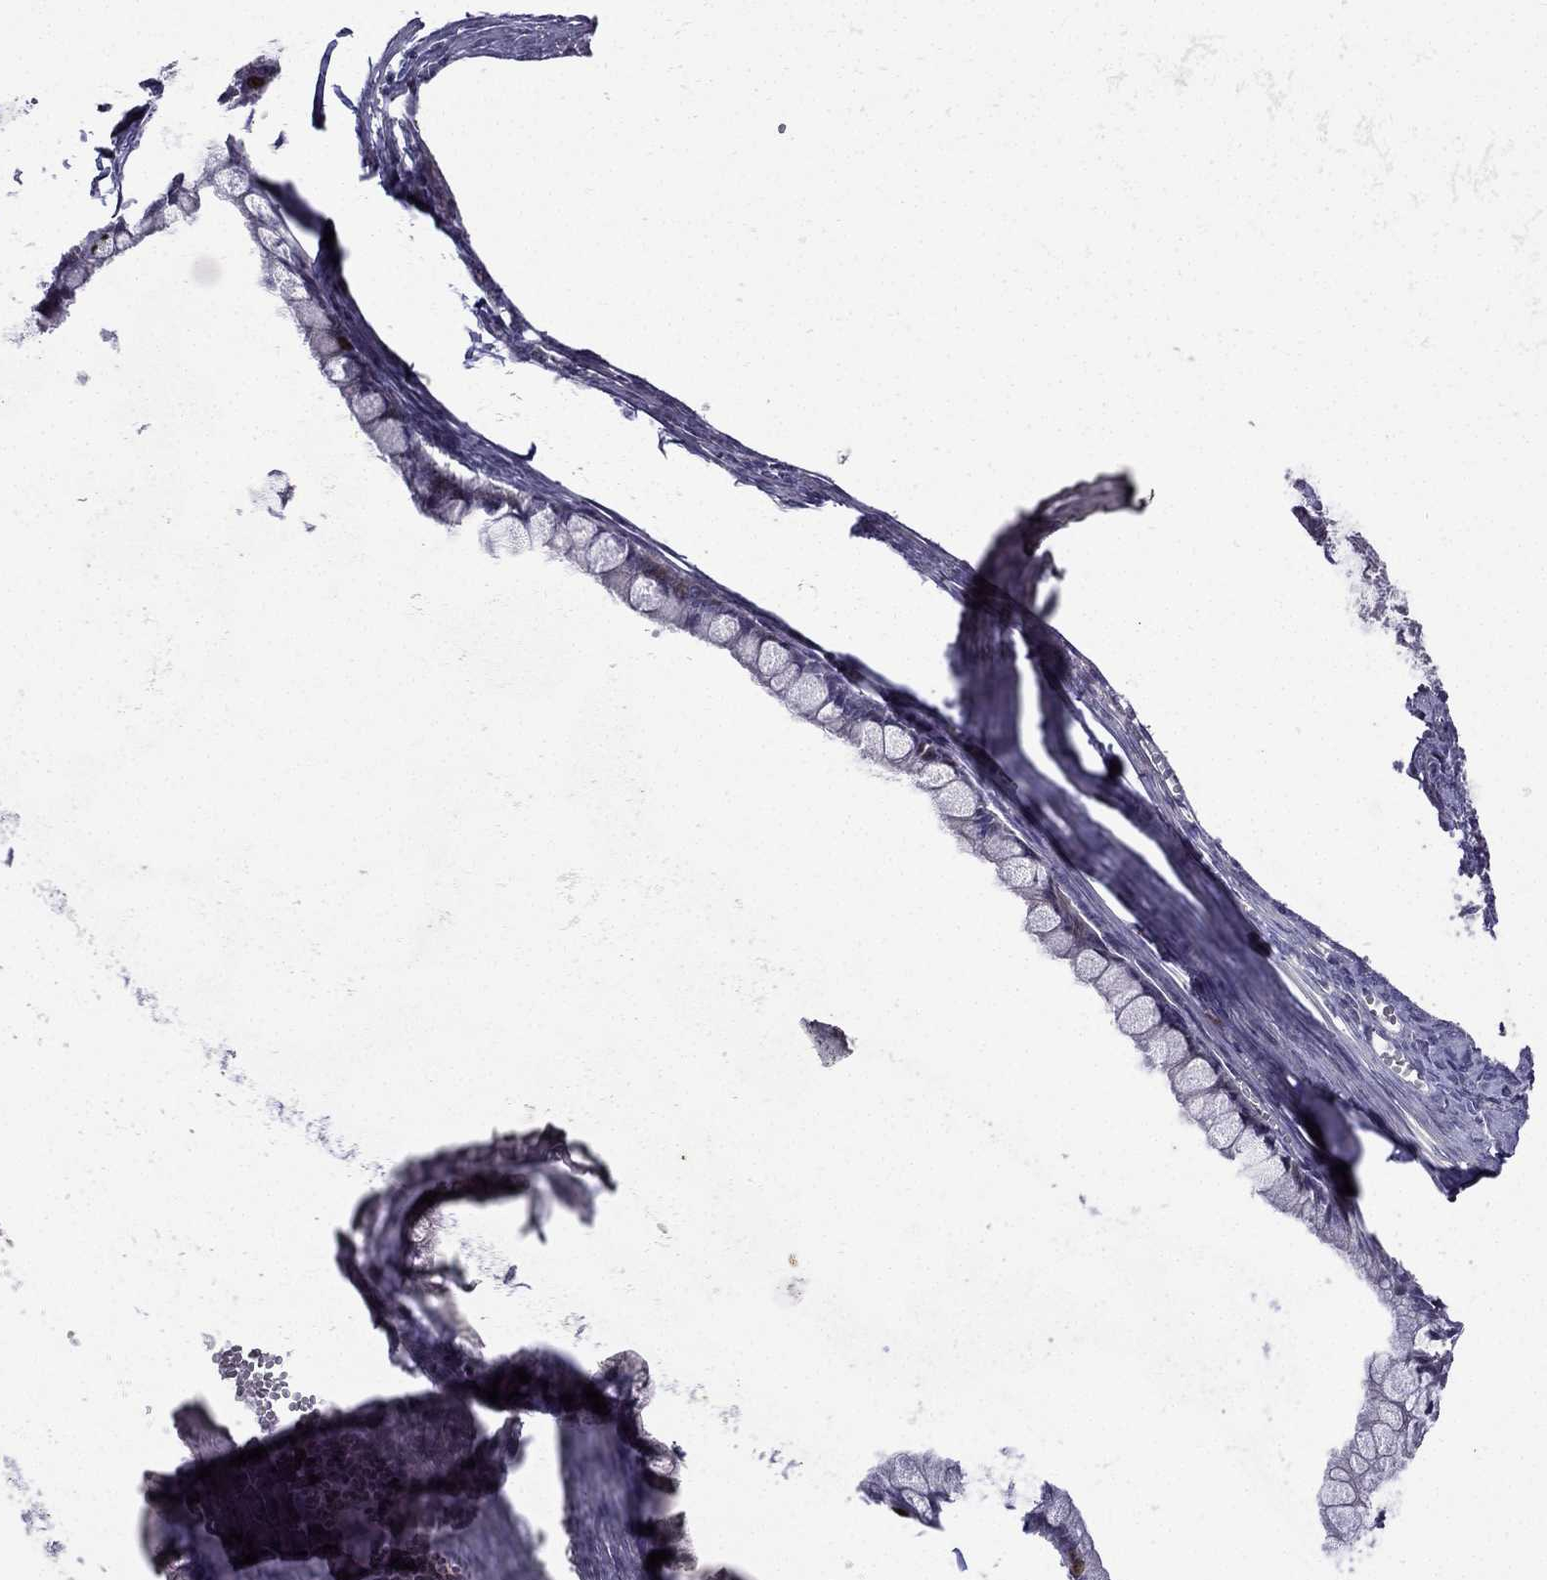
{"staining": {"intensity": "moderate", "quantity": "<25%", "location": "cytoplasmic/membranous"}, "tissue": "ovarian cancer", "cell_type": "Tumor cells", "image_type": "cancer", "snomed": [{"axis": "morphology", "description": "Cystadenocarcinoma, mucinous, NOS"}, {"axis": "topography", "description": "Ovary"}], "caption": "The image reveals a brown stain indicating the presence of a protein in the cytoplasmic/membranous of tumor cells in ovarian cancer (mucinous cystadenocarcinoma). The staining was performed using DAB, with brown indicating positive protein expression. Nuclei are stained blue with hematoxylin.", "gene": "UHRF1", "patient": {"sex": "female", "age": 67}}